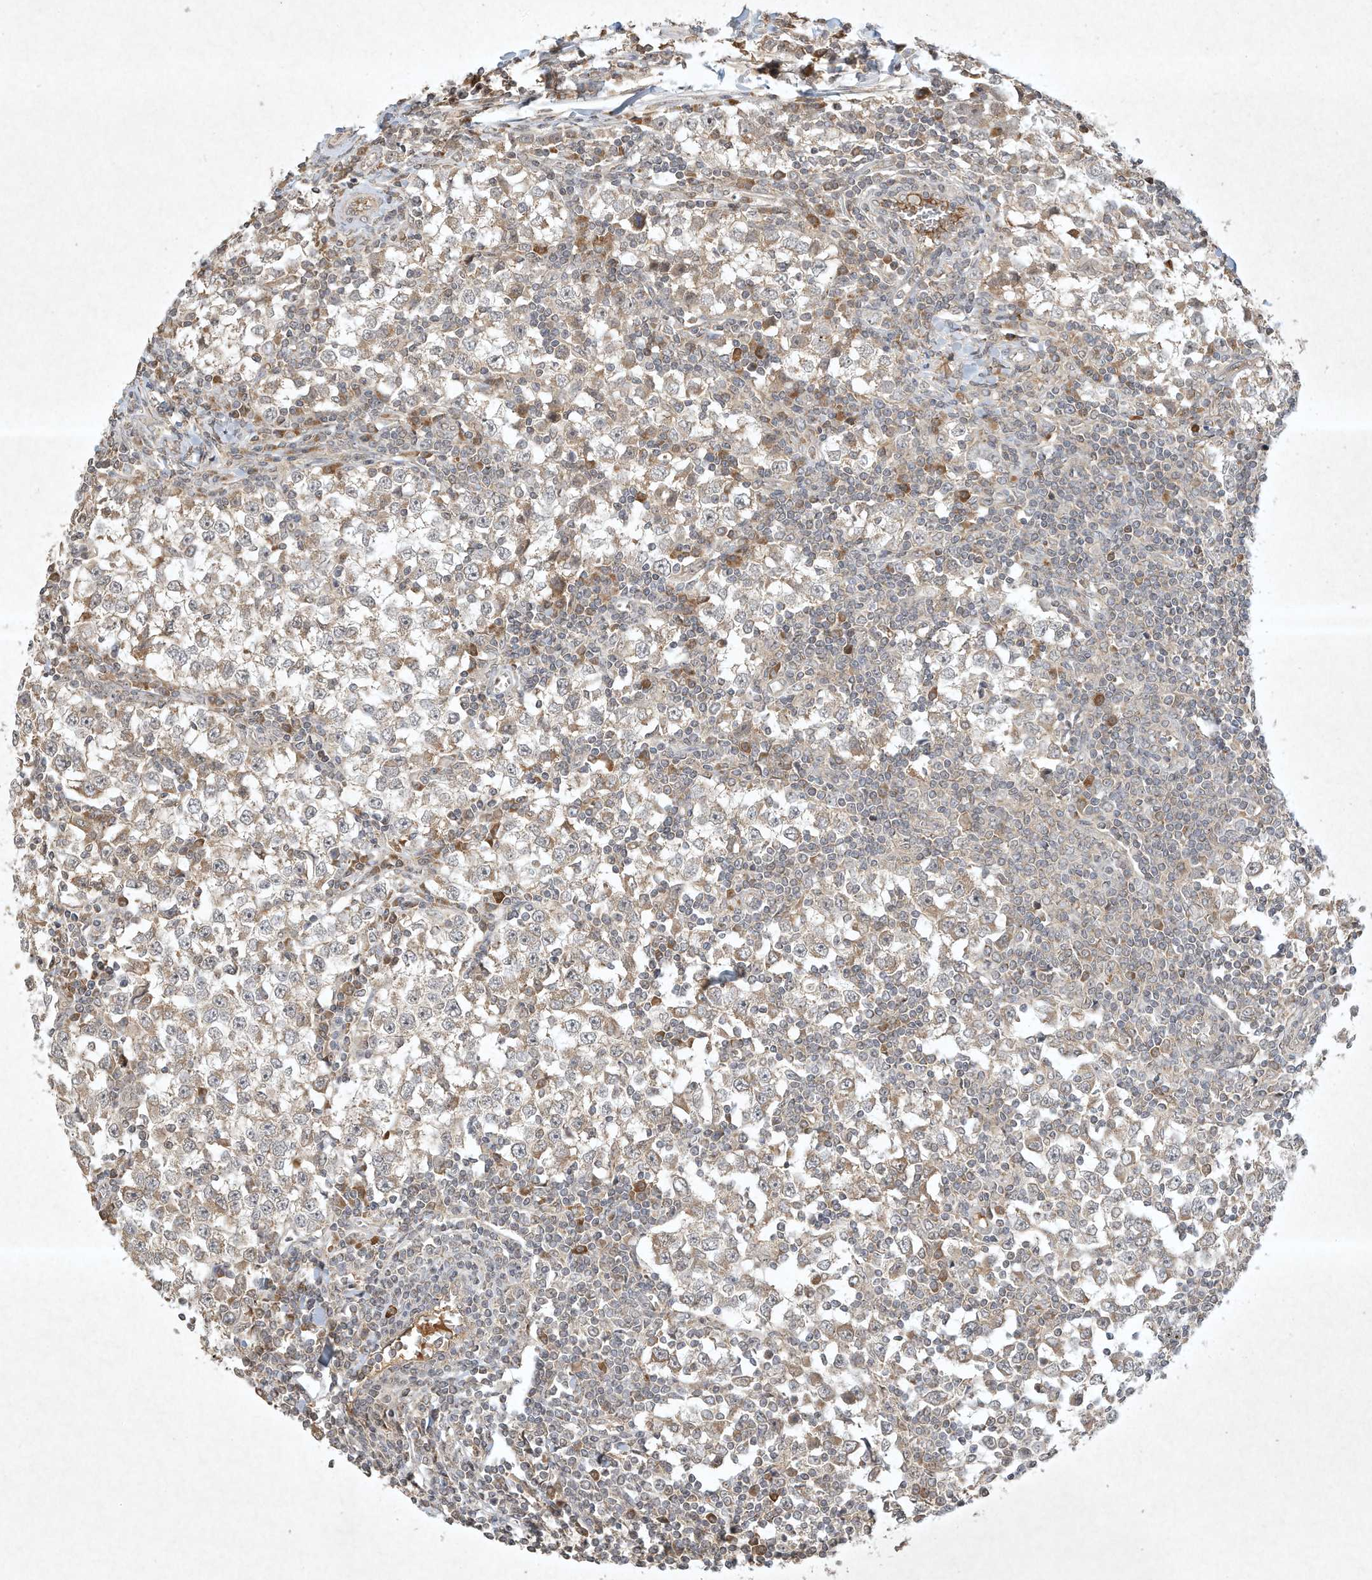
{"staining": {"intensity": "weak", "quantity": "25%-75%", "location": "cytoplasmic/membranous"}, "tissue": "testis cancer", "cell_type": "Tumor cells", "image_type": "cancer", "snomed": [{"axis": "morphology", "description": "Seminoma, NOS"}, {"axis": "topography", "description": "Testis"}], "caption": "Testis seminoma stained with a brown dye displays weak cytoplasmic/membranous positive staining in approximately 25%-75% of tumor cells.", "gene": "BTRC", "patient": {"sex": "male", "age": 65}}